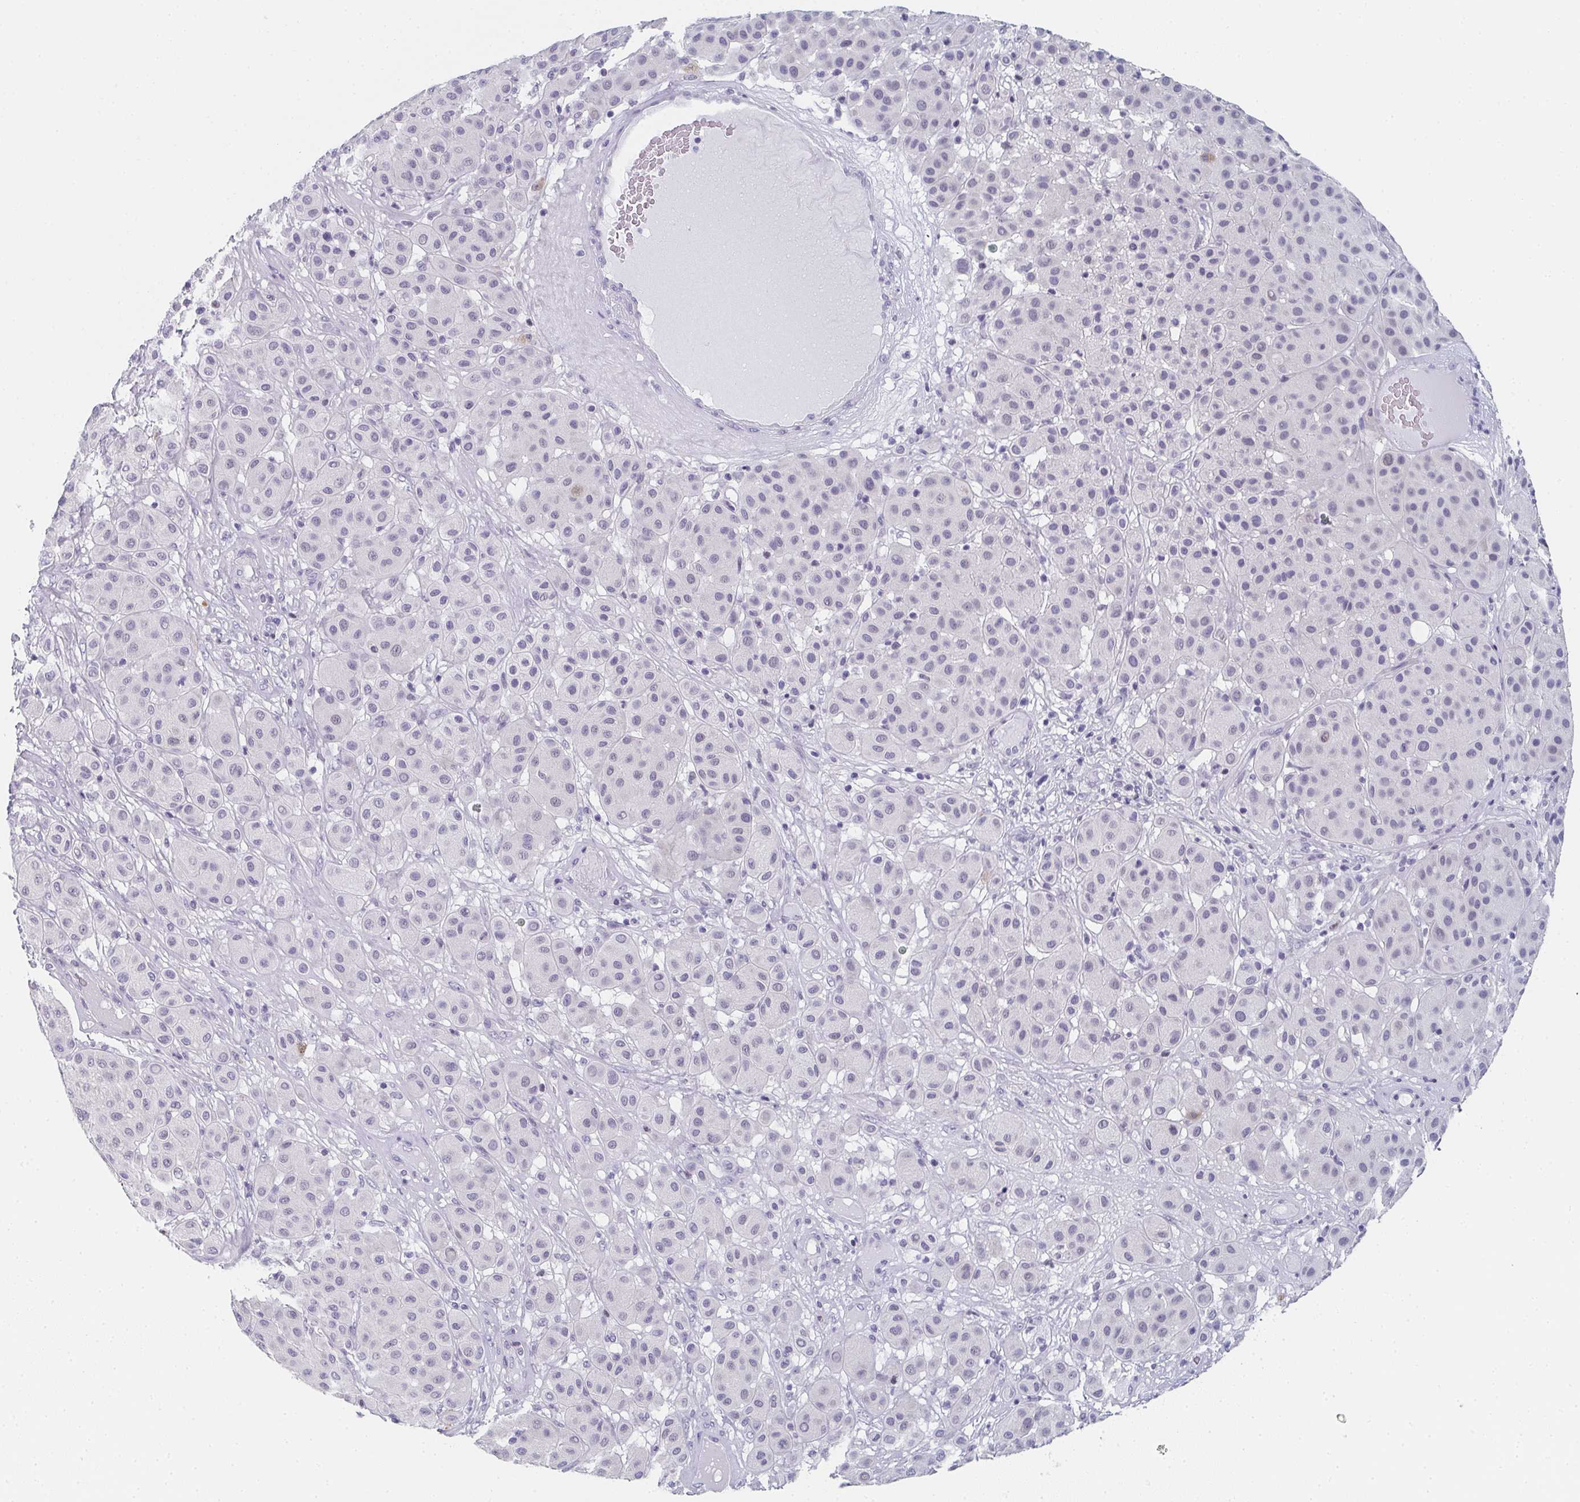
{"staining": {"intensity": "negative", "quantity": "none", "location": "none"}, "tissue": "melanoma", "cell_type": "Tumor cells", "image_type": "cancer", "snomed": [{"axis": "morphology", "description": "Malignant melanoma, Metastatic site"}, {"axis": "topography", "description": "Smooth muscle"}], "caption": "Micrograph shows no significant protein positivity in tumor cells of malignant melanoma (metastatic site).", "gene": "PYCR3", "patient": {"sex": "male", "age": 41}}